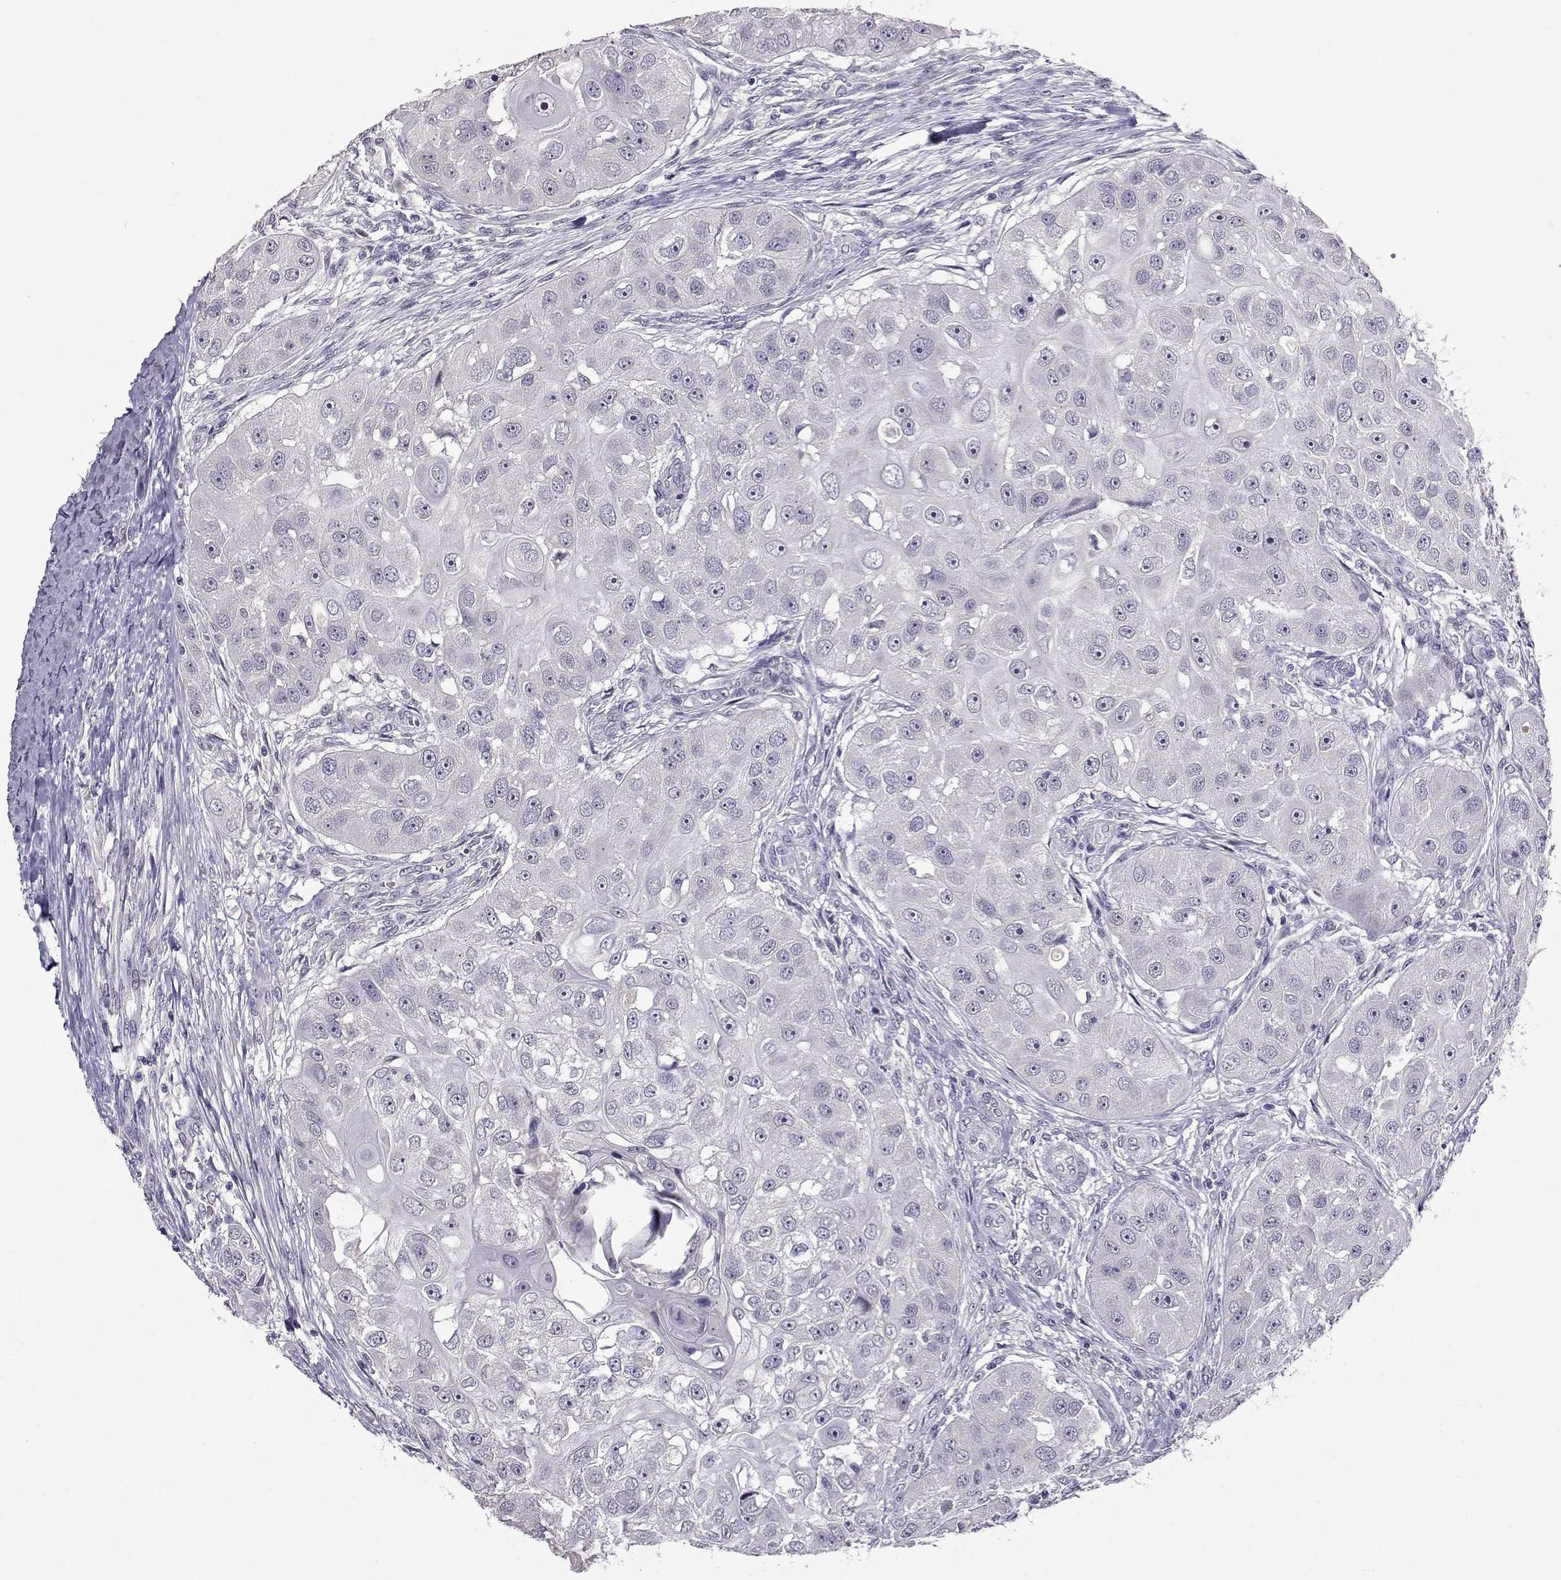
{"staining": {"intensity": "negative", "quantity": "none", "location": "none"}, "tissue": "head and neck cancer", "cell_type": "Tumor cells", "image_type": "cancer", "snomed": [{"axis": "morphology", "description": "Squamous cell carcinoma, NOS"}, {"axis": "topography", "description": "Head-Neck"}], "caption": "Immunohistochemistry image of neoplastic tissue: human head and neck cancer (squamous cell carcinoma) stained with DAB demonstrates no significant protein positivity in tumor cells.", "gene": "RHOXF2", "patient": {"sex": "male", "age": 51}}